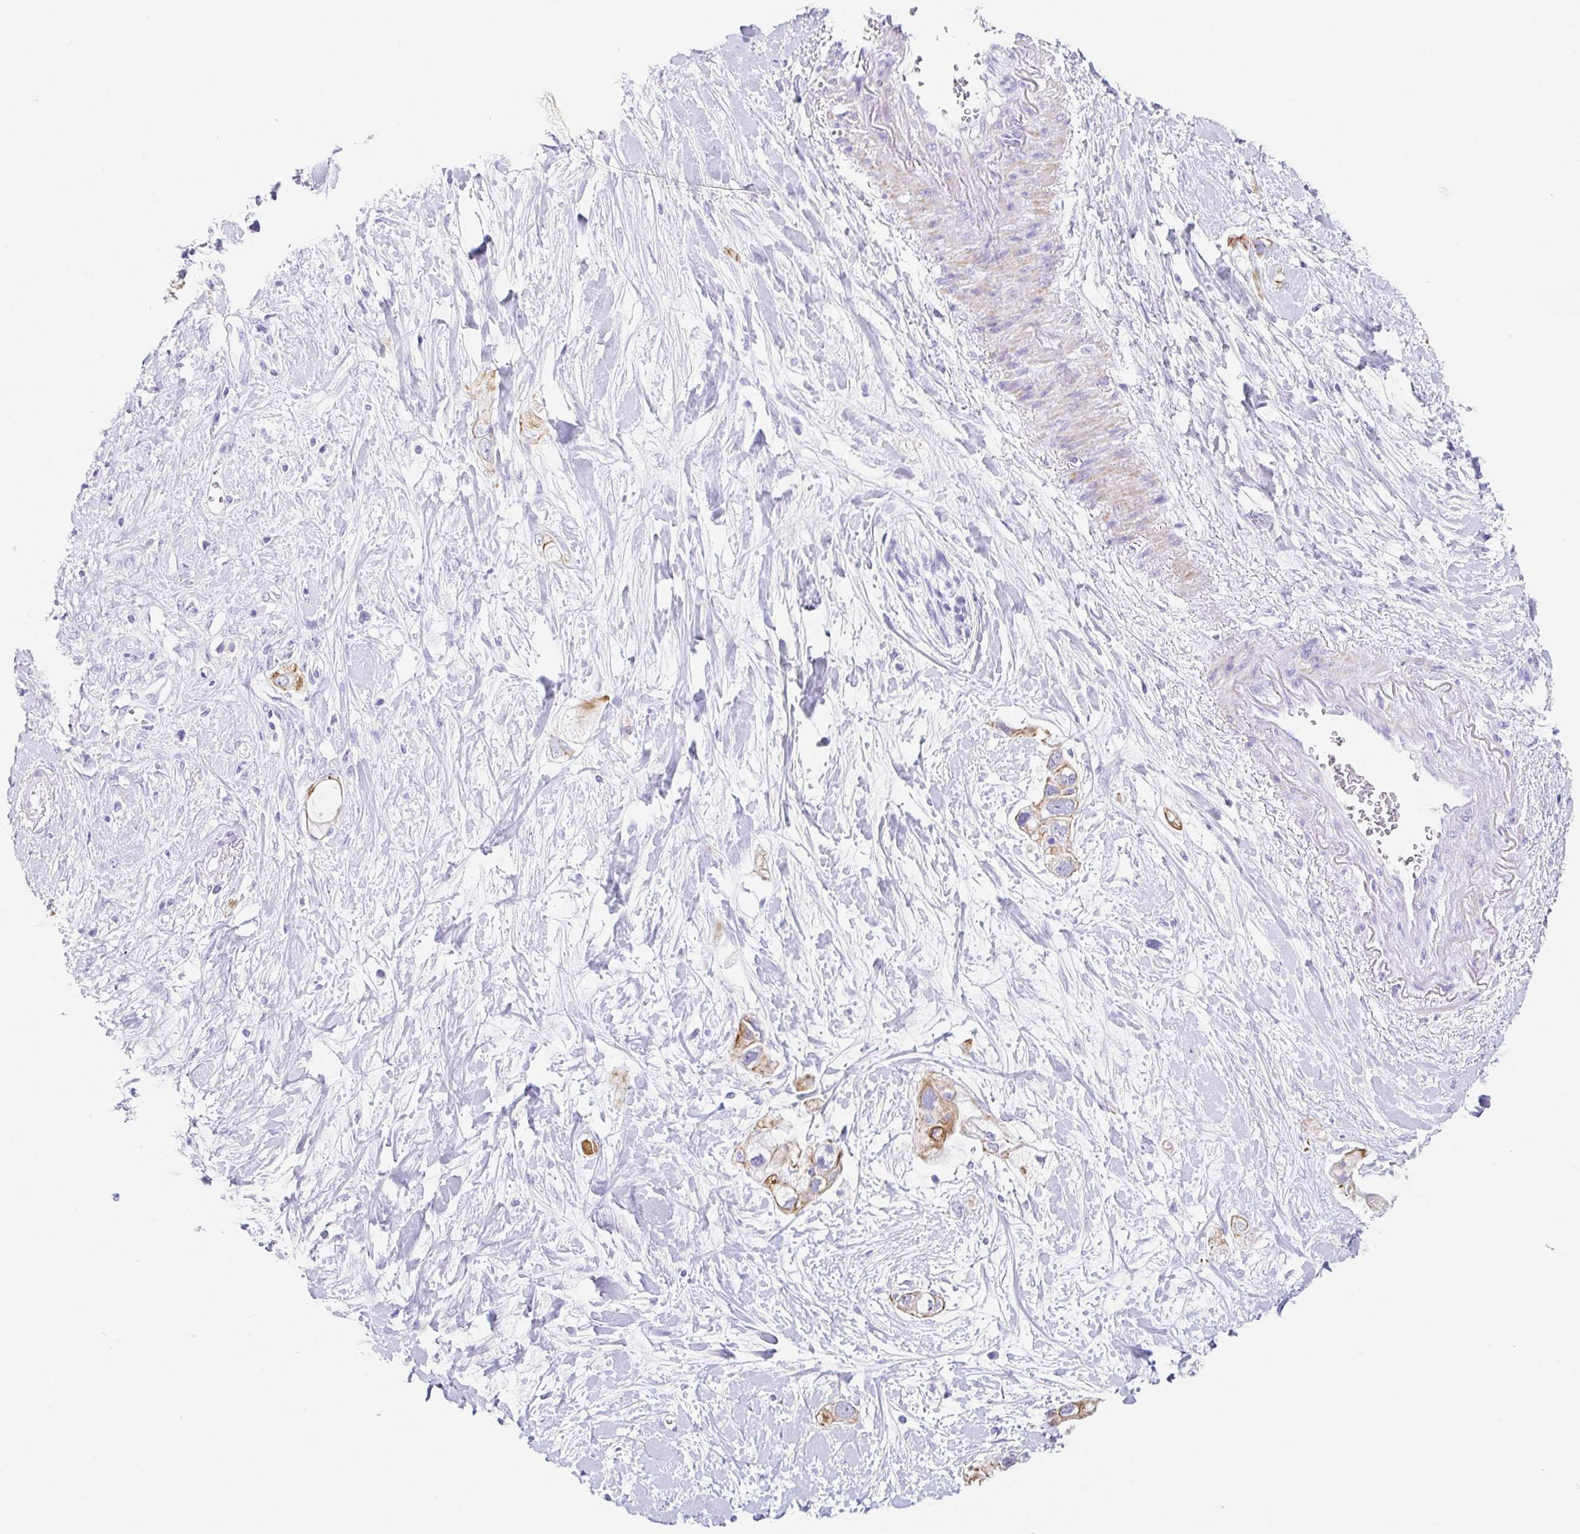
{"staining": {"intensity": "moderate", "quantity": "<25%", "location": "cytoplasmic/membranous"}, "tissue": "pancreatic cancer", "cell_type": "Tumor cells", "image_type": "cancer", "snomed": [{"axis": "morphology", "description": "Adenocarcinoma, NOS"}, {"axis": "topography", "description": "Pancreas"}], "caption": "High-magnification brightfield microscopy of pancreatic cancer stained with DAB (3,3'-diaminobenzidine) (brown) and counterstained with hematoxylin (blue). tumor cells exhibit moderate cytoplasmic/membranous staining is appreciated in approximately<25% of cells. (IHC, brightfield microscopy, high magnification).", "gene": "CLDND2", "patient": {"sex": "female", "age": 56}}